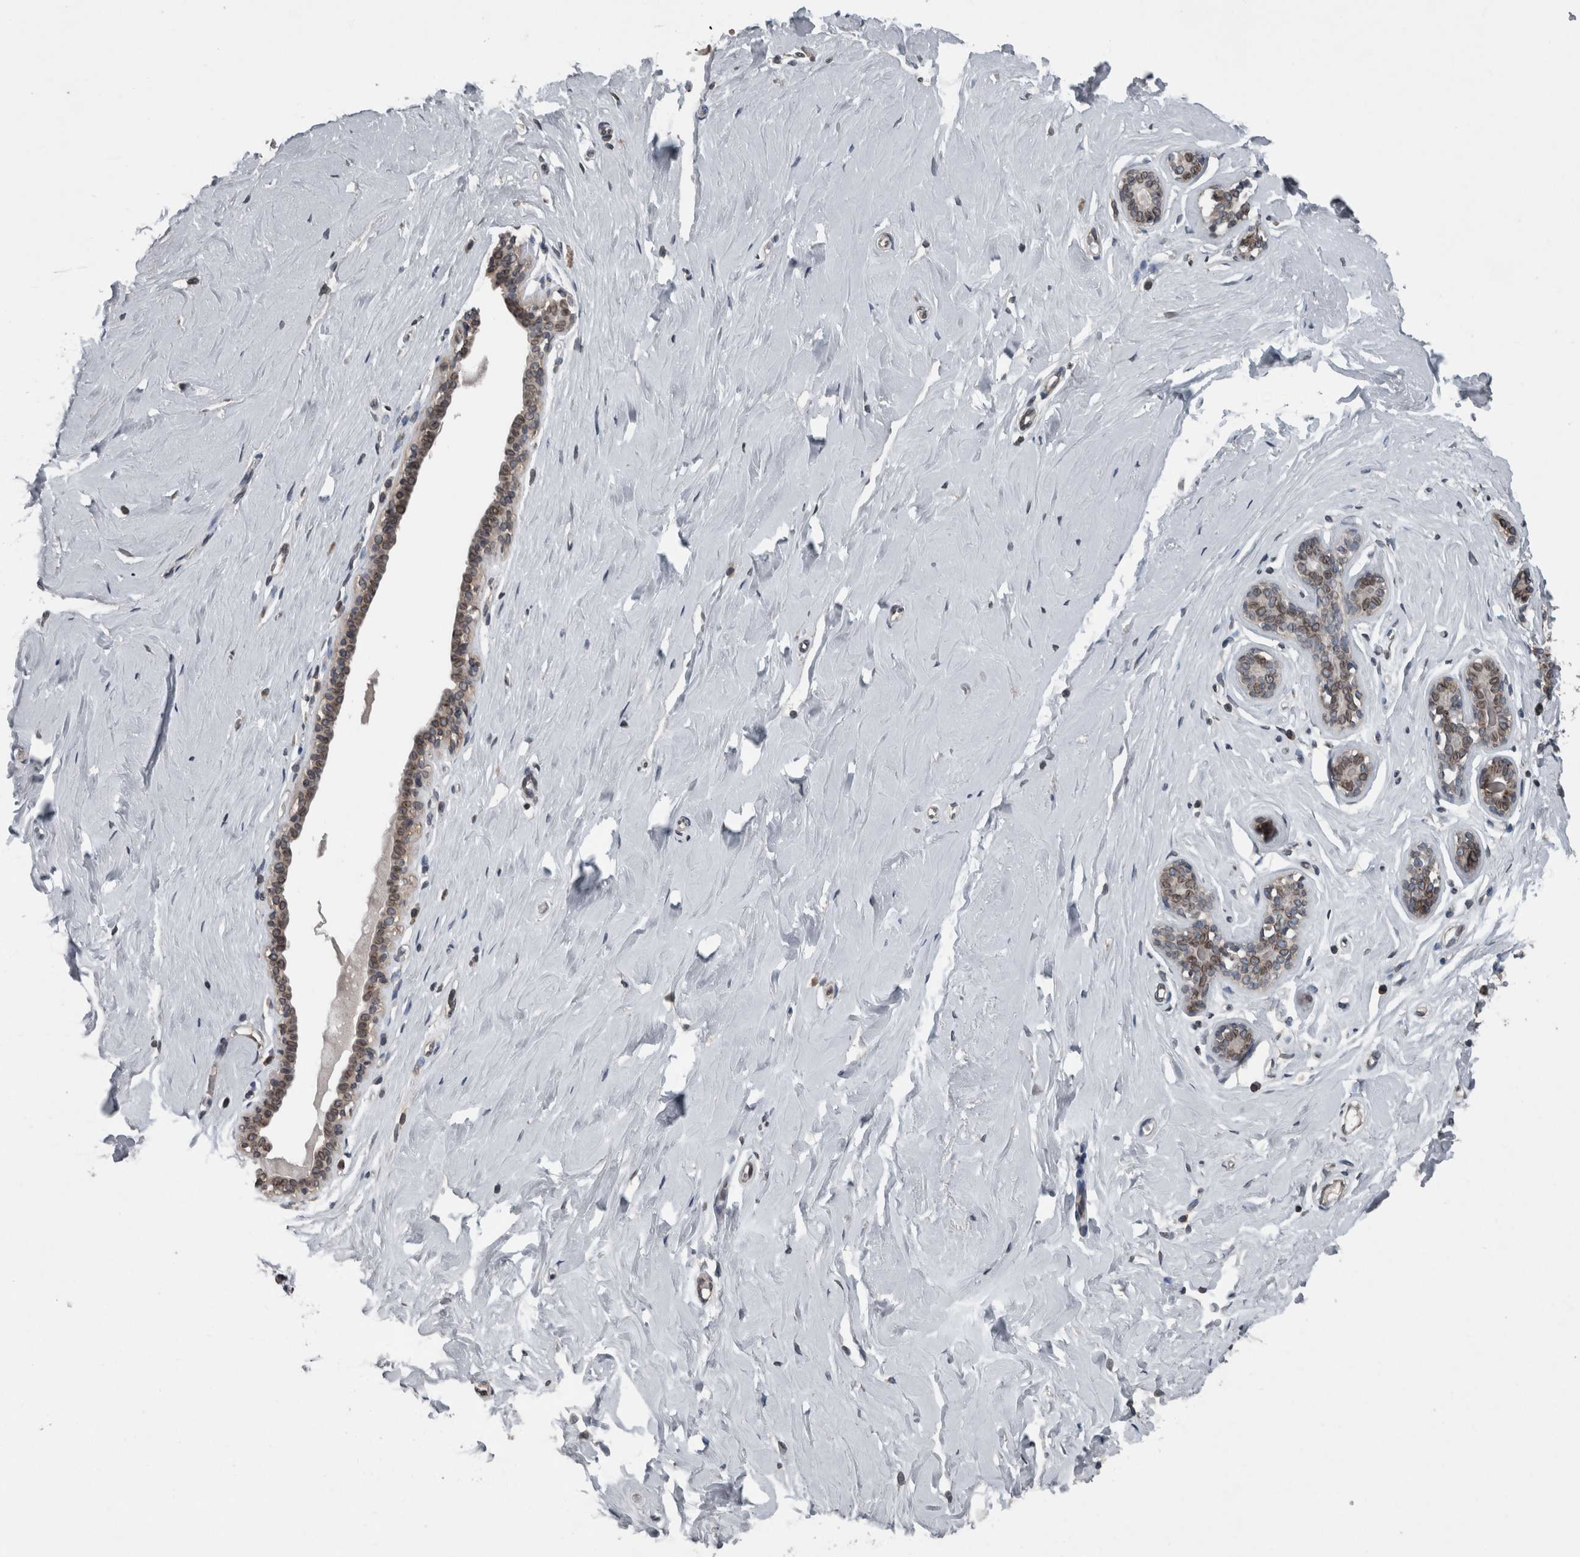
{"staining": {"intensity": "moderate", "quantity": ">75%", "location": "cytoplasmic/membranous,nuclear"}, "tissue": "breast", "cell_type": "Adipocytes", "image_type": "normal", "snomed": [{"axis": "morphology", "description": "Normal tissue, NOS"}, {"axis": "topography", "description": "Breast"}], "caption": "Brown immunohistochemical staining in normal breast shows moderate cytoplasmic/membranous,nuclear staining in approximately >75% of adipocytes. (DAB (3,3'-diaminobenzidine) IHC, brown staining for protein, blue staining for nuclei).", "gene": "RANBP2", "patient": {"sex": "female", "age": 23}}